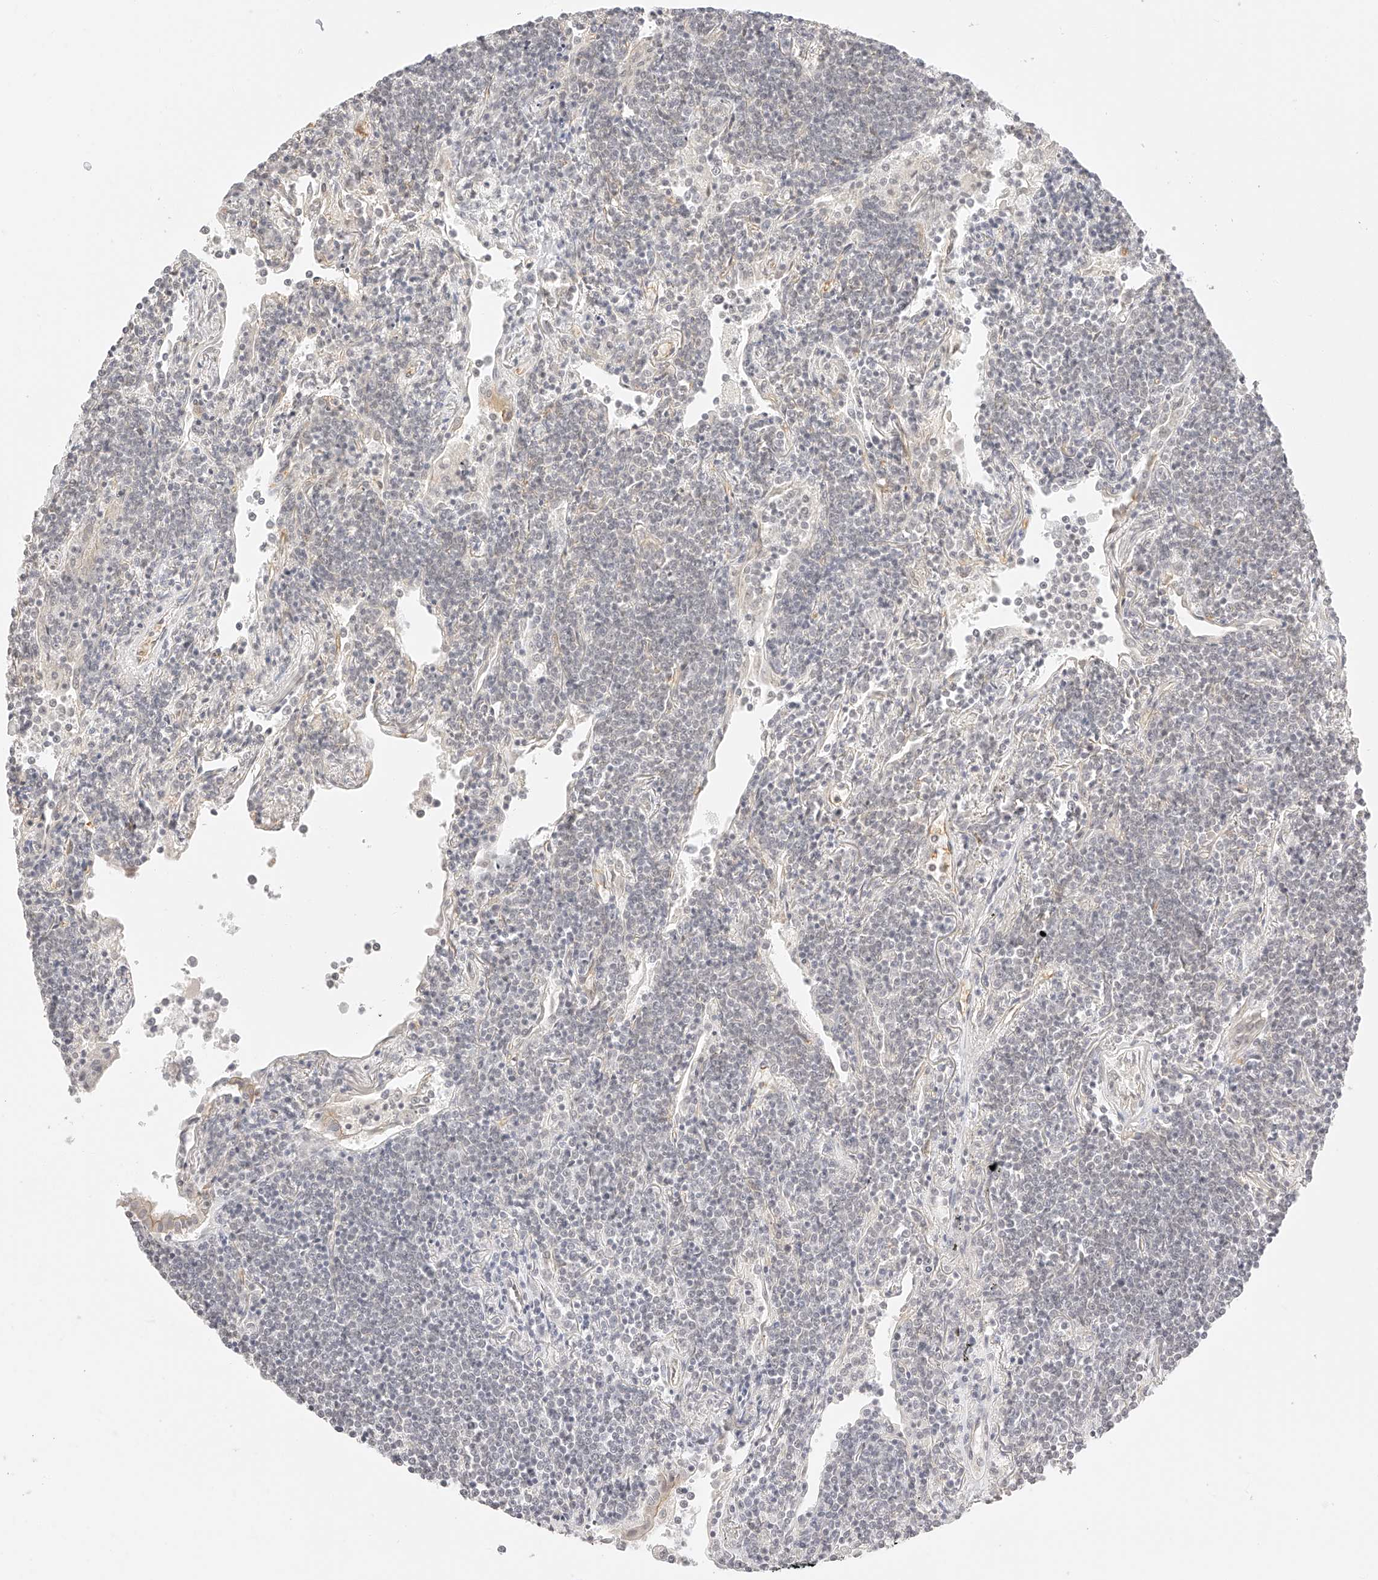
{"staining": {"intensity": "negative", "quantity": "none", "location": "none"}, "tissue": "lymphoma", "cell_type": "Tumor cells", "image_type": "cancer", "snomed": [{"axis": "morphology", "description": "Malignant lymphoma, non-Hodgkin's type, Low grade"}, {"axis": "topography", "description": "Lung"}], "caption": "Immunohistochemistry photomicrograph of neoplastic tissue: human low-grade malignant lymphoma, non-Hodgkin's type stained with DAB shows no significant protein expression in tumor cells. Nuclei are stained in blue.", "gene": "ZFP69", "patient": {"sex": "female", "age": 71}}